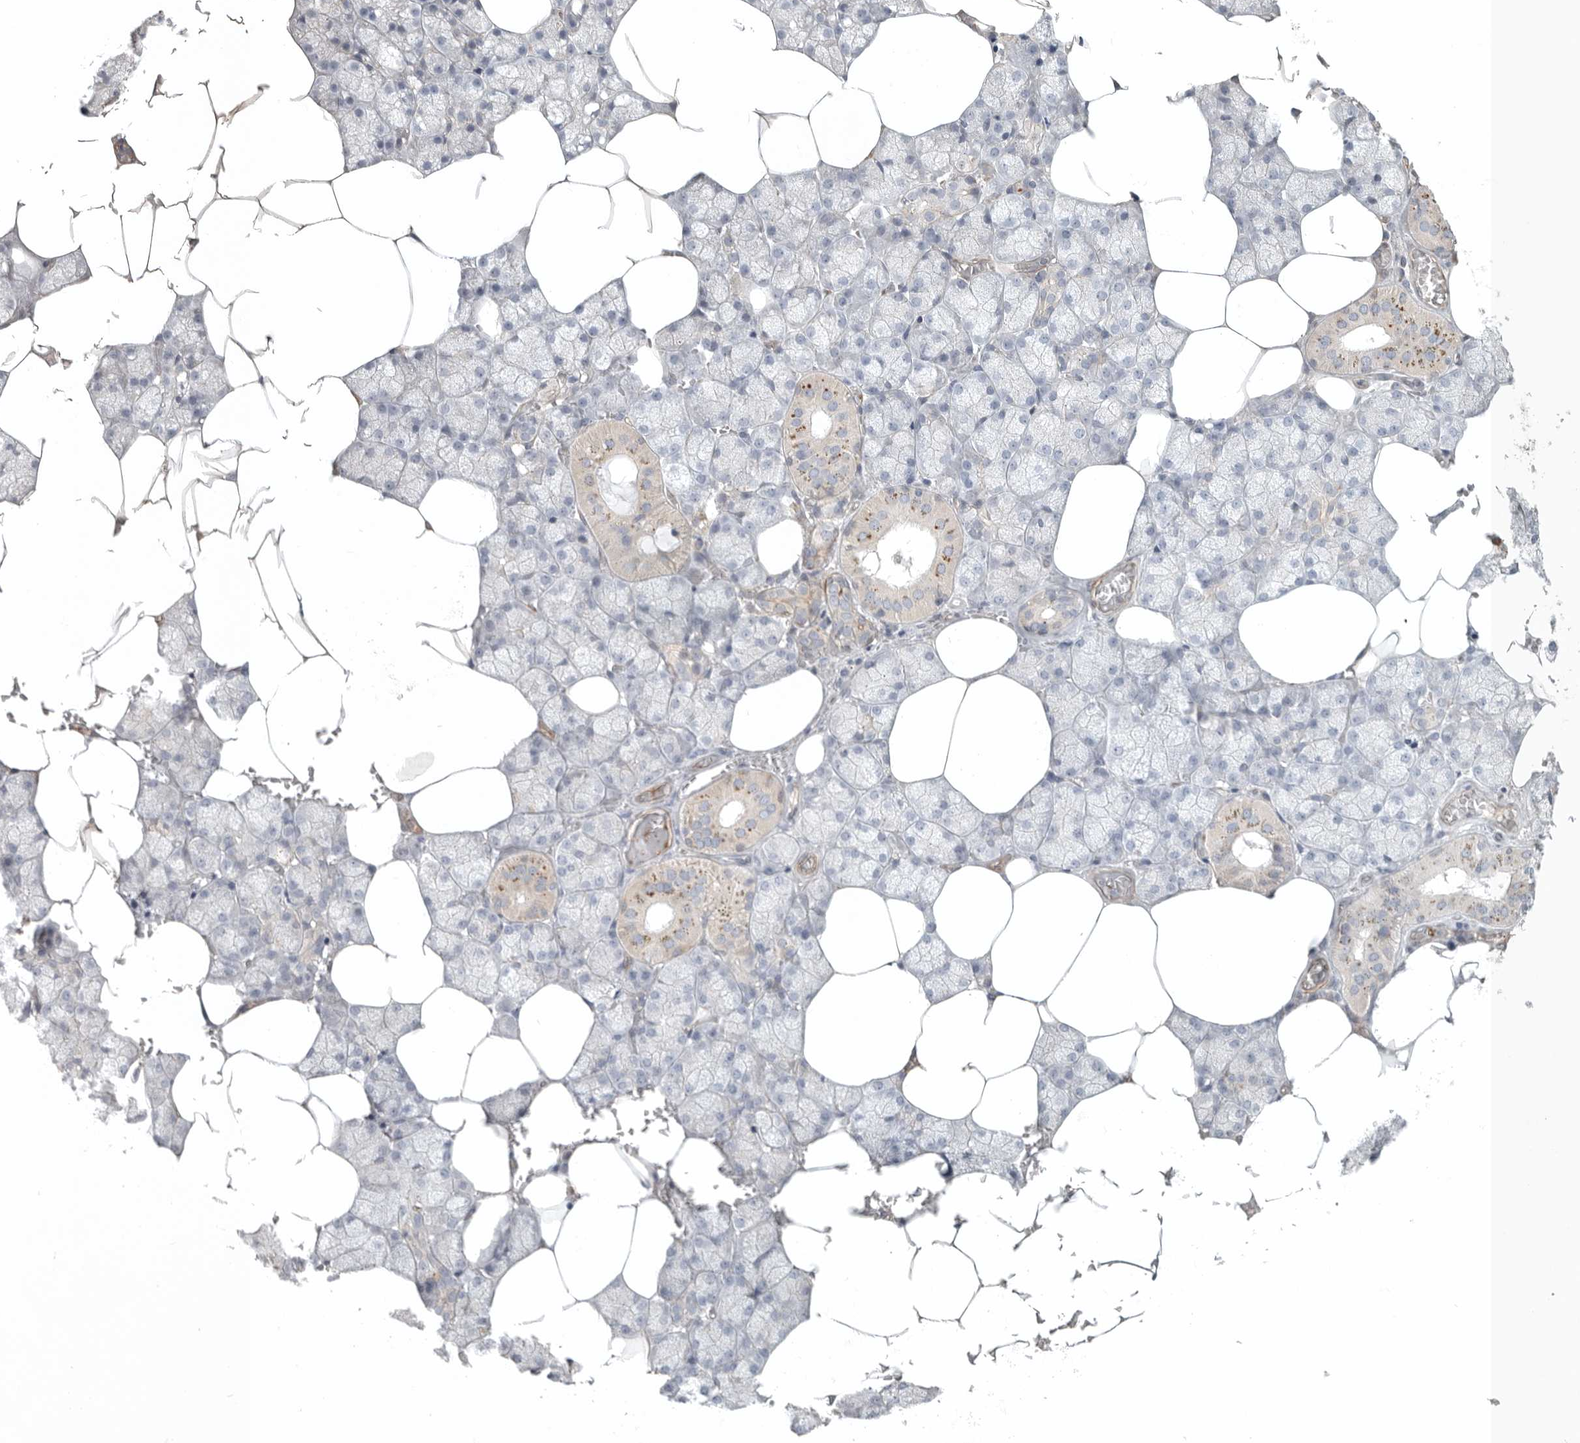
{"staining": {"intensity": "moderate", "quantity": "<25%", "location": "cytoplasmic/membranous"}, "tissue": "salivary gland", "cell_type": "Glandular cells", "image_type": "normal", "snomed": [{"axis": "morphology", "description": "Normal tissue, NOS"}, {"axis": "topography", "description": "Salivary gland"}], "caption": "Human salivary gland stained with a brown dye reveals moderate cytoplasmic/membranous positive positivity in about <25% of glandular cells.", "gene": "LONRF1", "patient": {"sex": "male", "age": 62}}